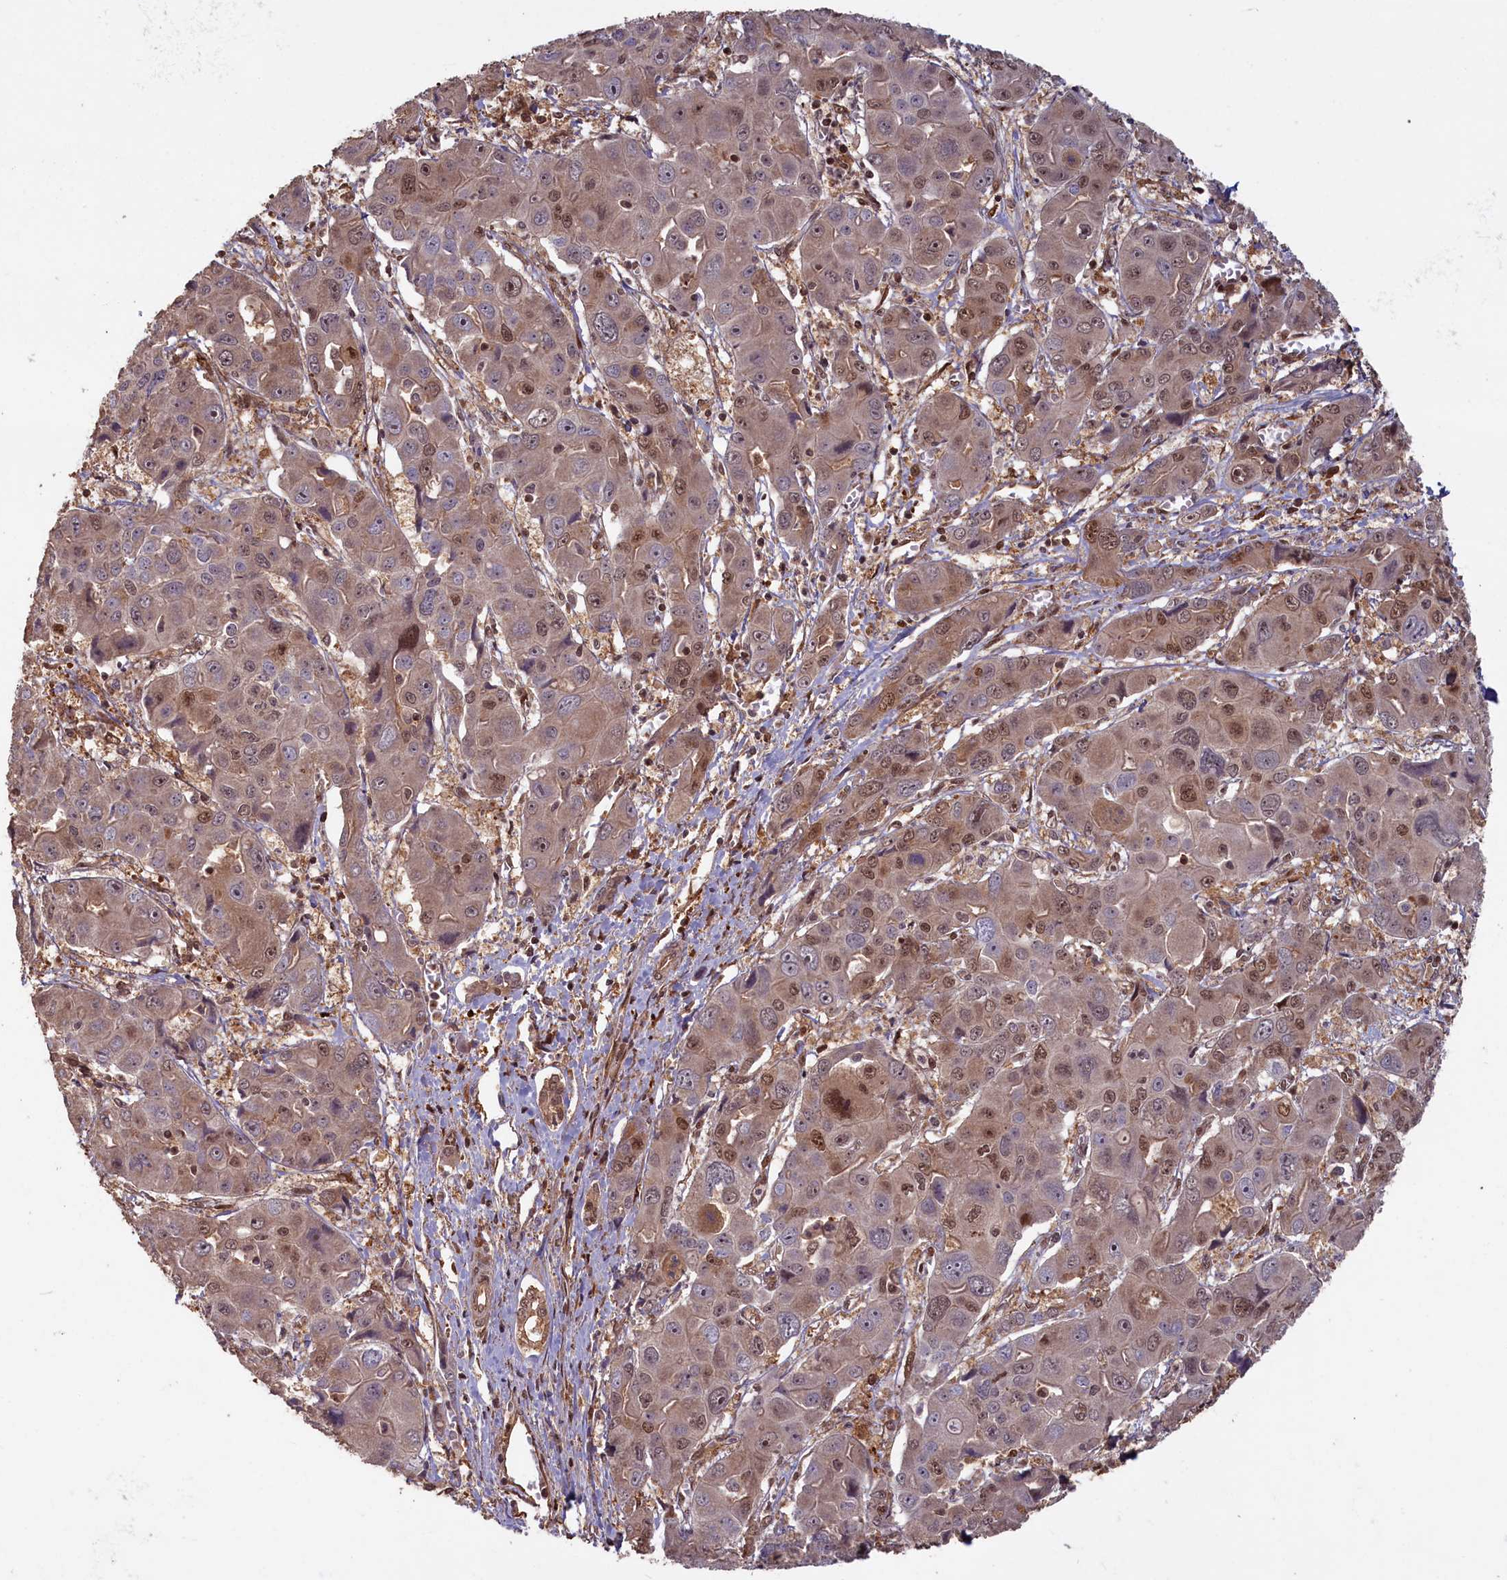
{"staining": {"intensity": "moderate", "quantity": "<25%", "location": "nuclear"}, "tissue": "liver cancer", "cell_type": "Tumor cells", "image_type": "cancer", "snomed": [{"axis": "morphology", "description": "Cholangiocarcinoma"}, {"axis": "topography", "description": "Liver"}], "caption": "Moderate nuclear positivity is seen in approximately <25% of tumor cells in cholangiocarcinoma (liver).", "gene": "HIF3A", "patient": {"sex": "male", "age": 67}}